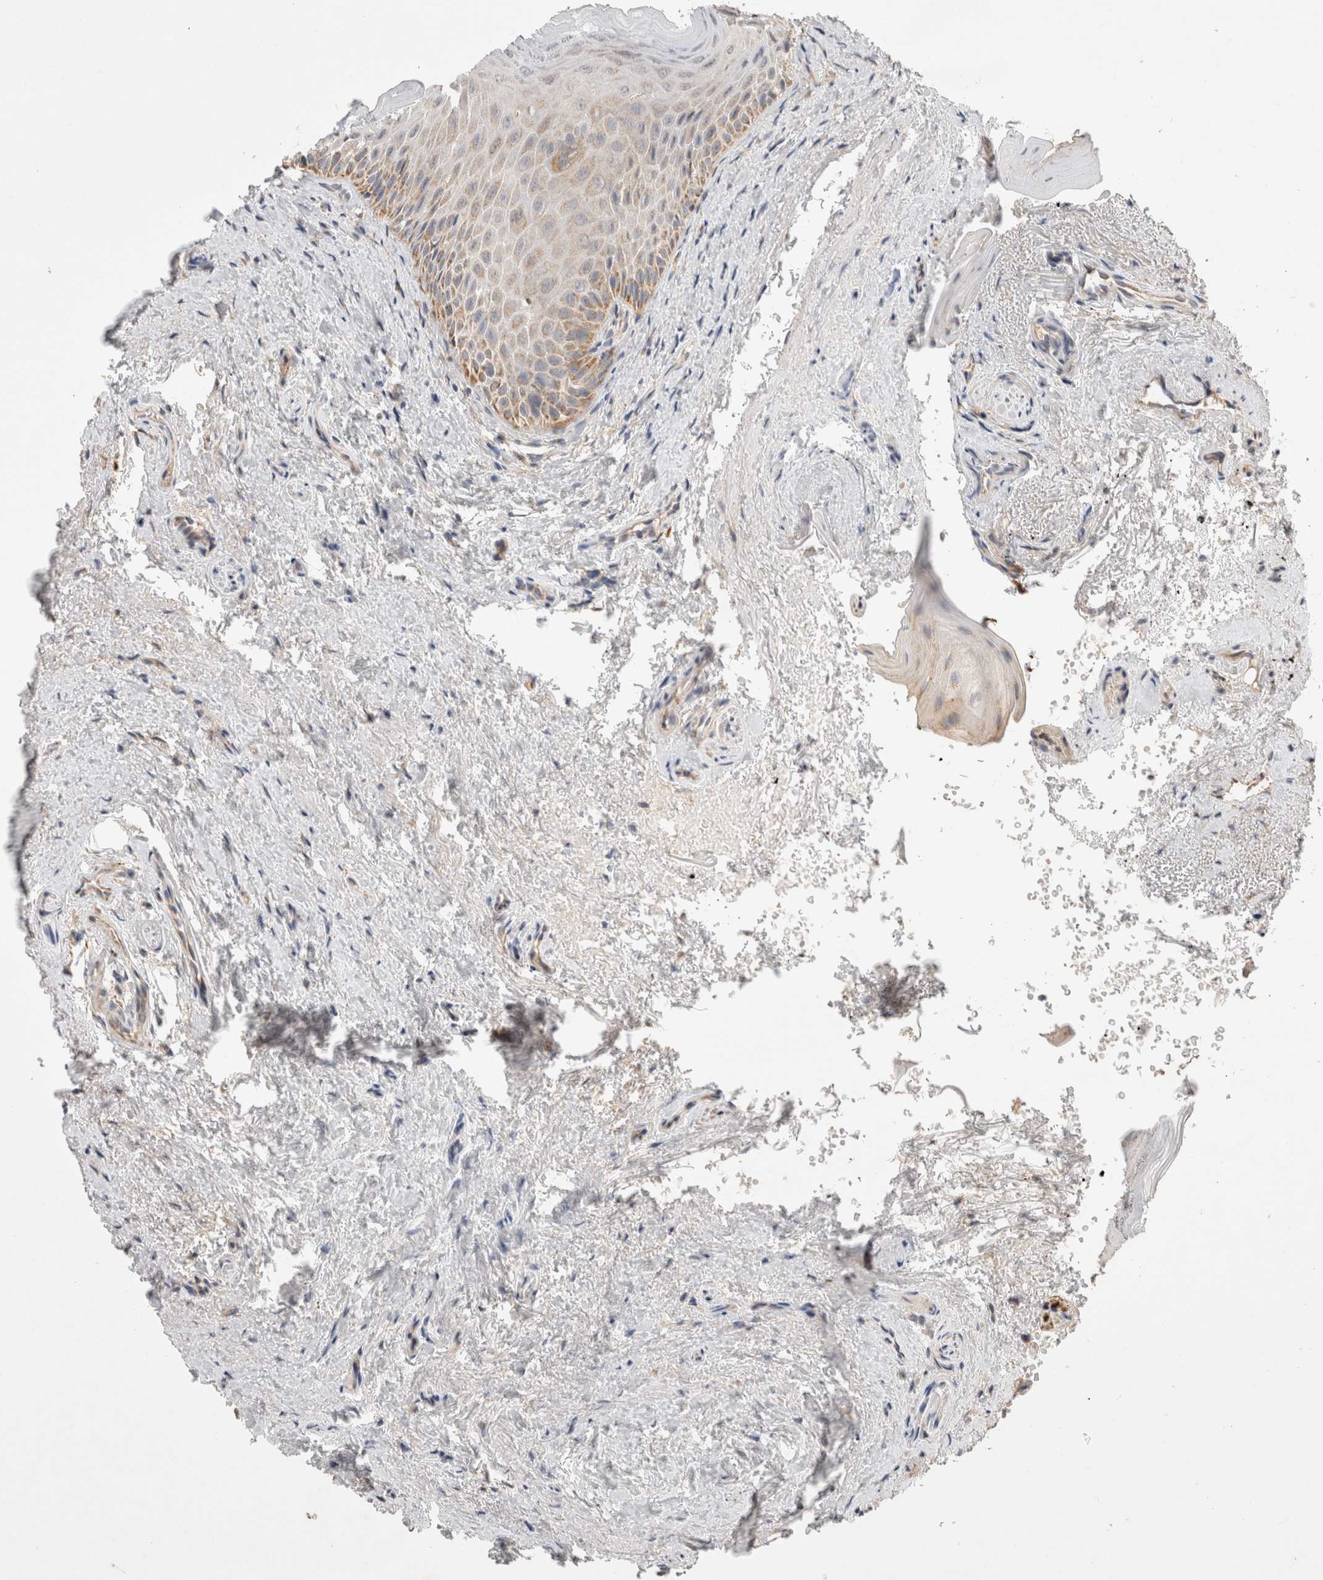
{"staining": {"intensity": "moderate", "quantity": "<25%", "location": "cytoplasmic/membranous"}, "tissue": "oral mucosa", "cell_type": "Squamous epithelial cells", "image_type": "normal", "snomed": [{"axis": "morphology", "description": "Normal tissue, NOS"}, {"axis": "topography", "description": "Oral tissue"}], "caption": "A low amount of moderate cytoplasmic/membranous staining is present in approximately <25% of squamous epithelial cells in benign oral mucosa.", "gene": "HROB", "patient": {"sex": "male", "age": 66}}